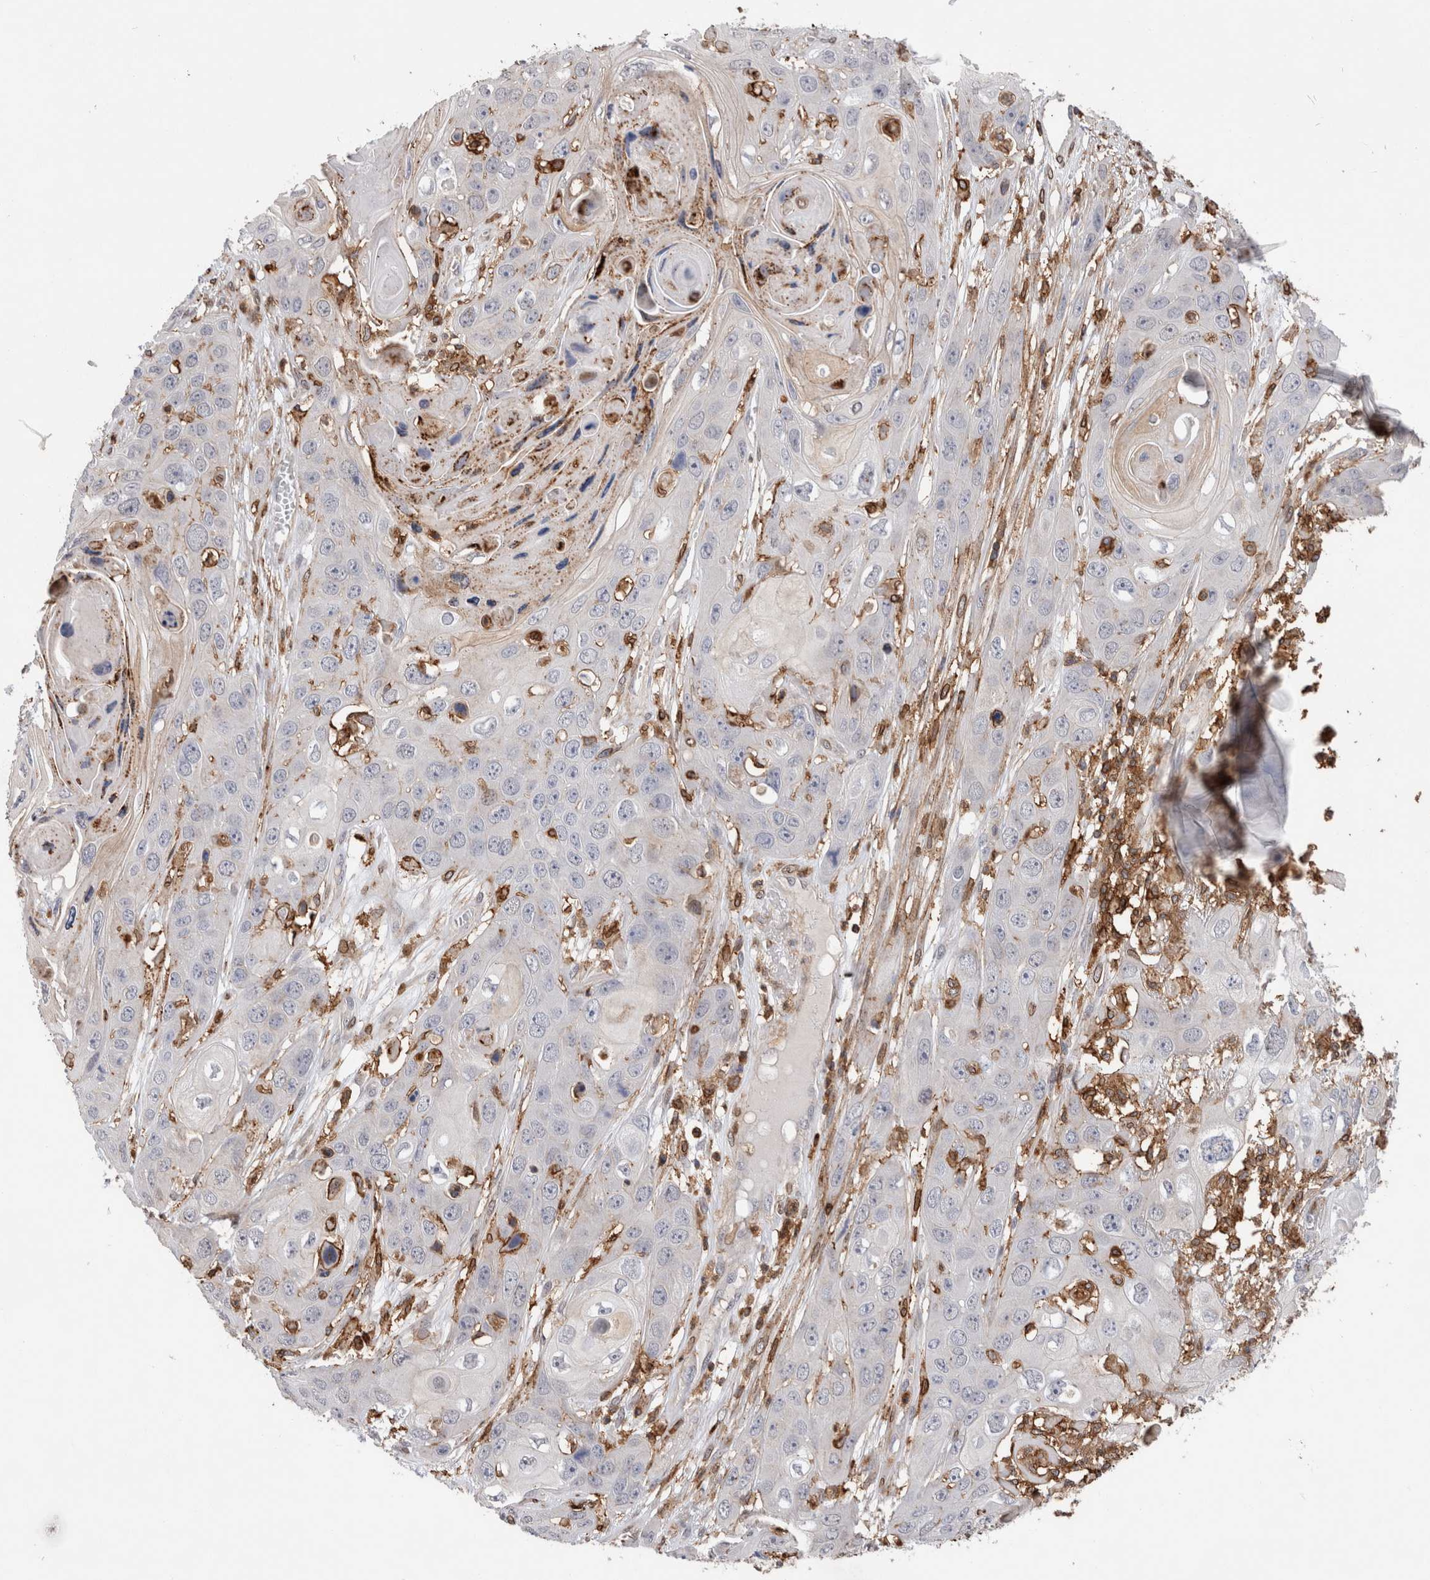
{"staining": {"intensity": "negative", "quantity": "none", "location": "none"}, "tissue": "skin cancer", "cell_type": "Tumor cells", "image_type": "cancer", "snomed": [{"axis": "morphology", "description": "Squamous cell carcinoma, NOS"}, {"axis": "topography", "description": "Skin"}], "caption": "Histopathology image shows no protein expression in tumor cells of skin cancer tissue. (Brightfield microscopy of DAB (3,3'-diaminobenzidine) IHC at high magnification).", "gene": "CCDC88B", "patient": {"sex": "male", "age": 55}}